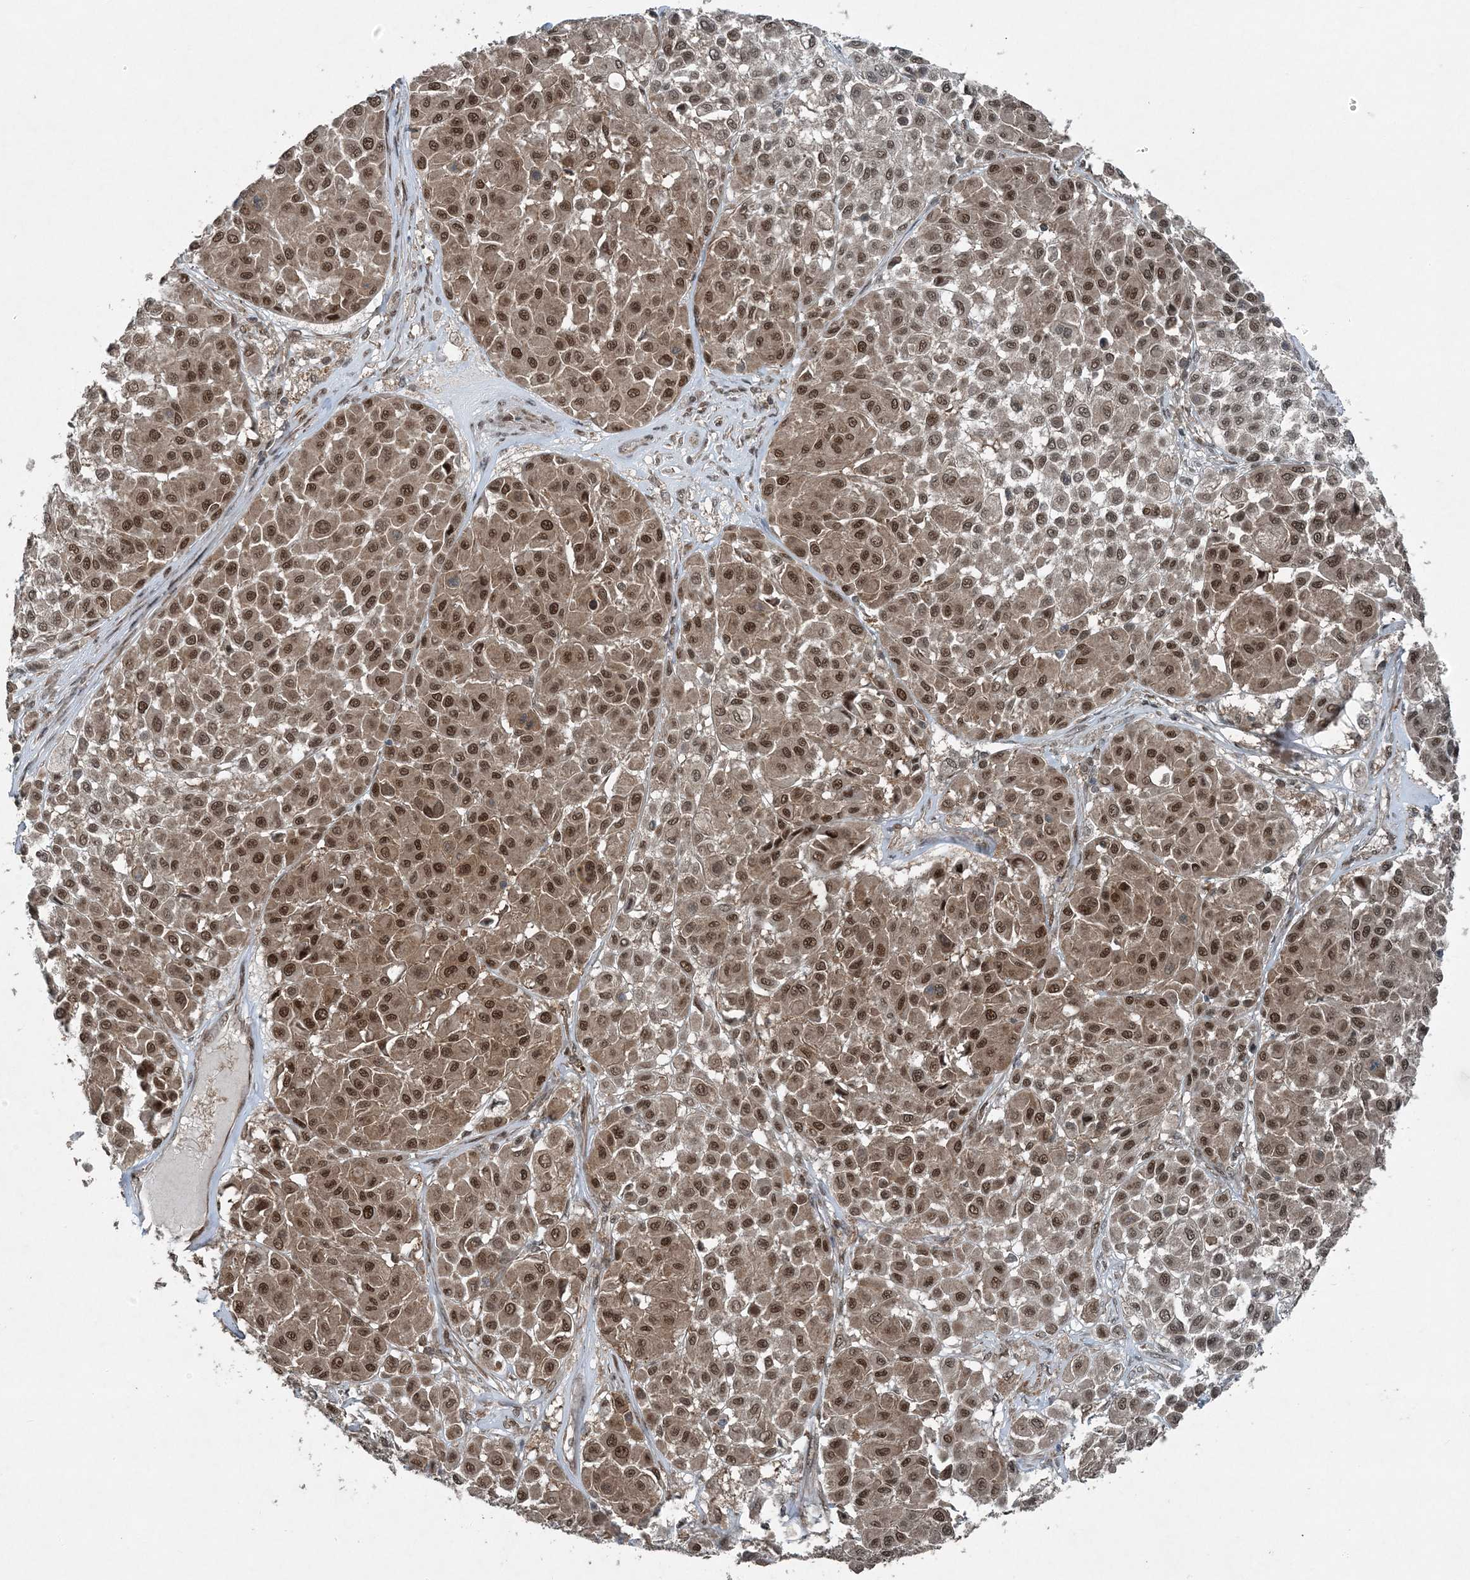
{"staining": {"intensity": "moderate", "quantity": ">75%", "location": "nuclear"}, "tissue": "melanoma", "cell_type": "Tumor cells", "image_type": "cancer", "snomed": [{"axis": "morphology", "description": "Malignant melanoma, Metastatic site"}, {"axis": "topography", "description": "Soft tissue"}], "caption": "A high-resolution image shows immunohistochemistry staining of melanoma, which reveals moderate nuclear staining in approximately >75% of tumor cells.", "gene": "COPS7B", "patient": {"sex": "male", "age": 41}}